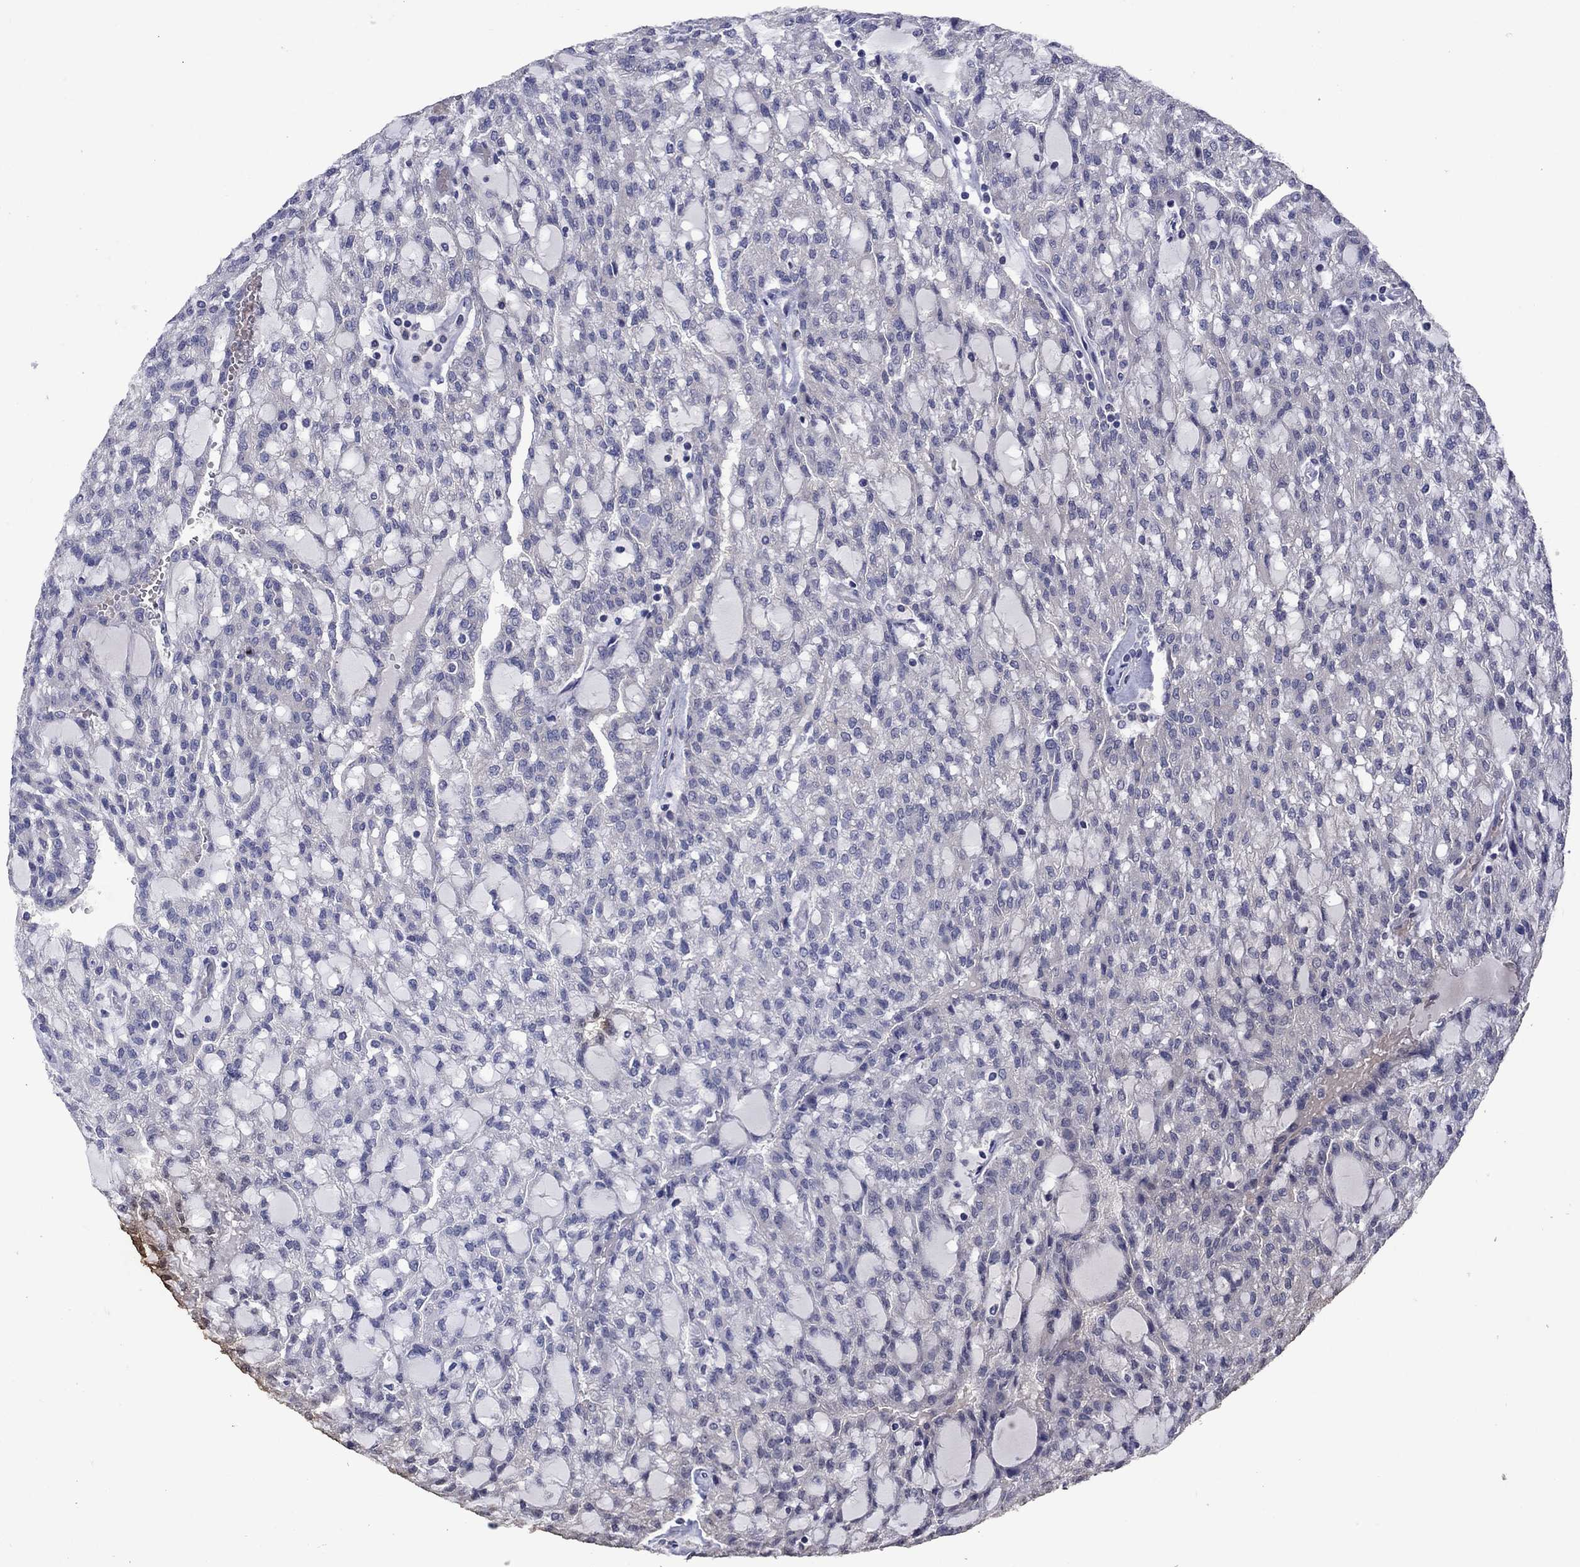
{"staining": {"intensity": "negative", "quantity": "none", "location": "none"}, "tissue": "renal cancer", "cell_type": "Tumor cells", "image_type": "cancer", "snomed": [{"axis": "morphology", "description": "Adenocarcinoma, NOS"}, {"axis": "topography", "description": "Kidney"}], "caption": "A micrograph of renal cancer (adenocarcinoma) stained for a protein shows no brown staining in tumor cells.", "gene": "MEA1", "patient": {"sex": "male", "age": 63}}